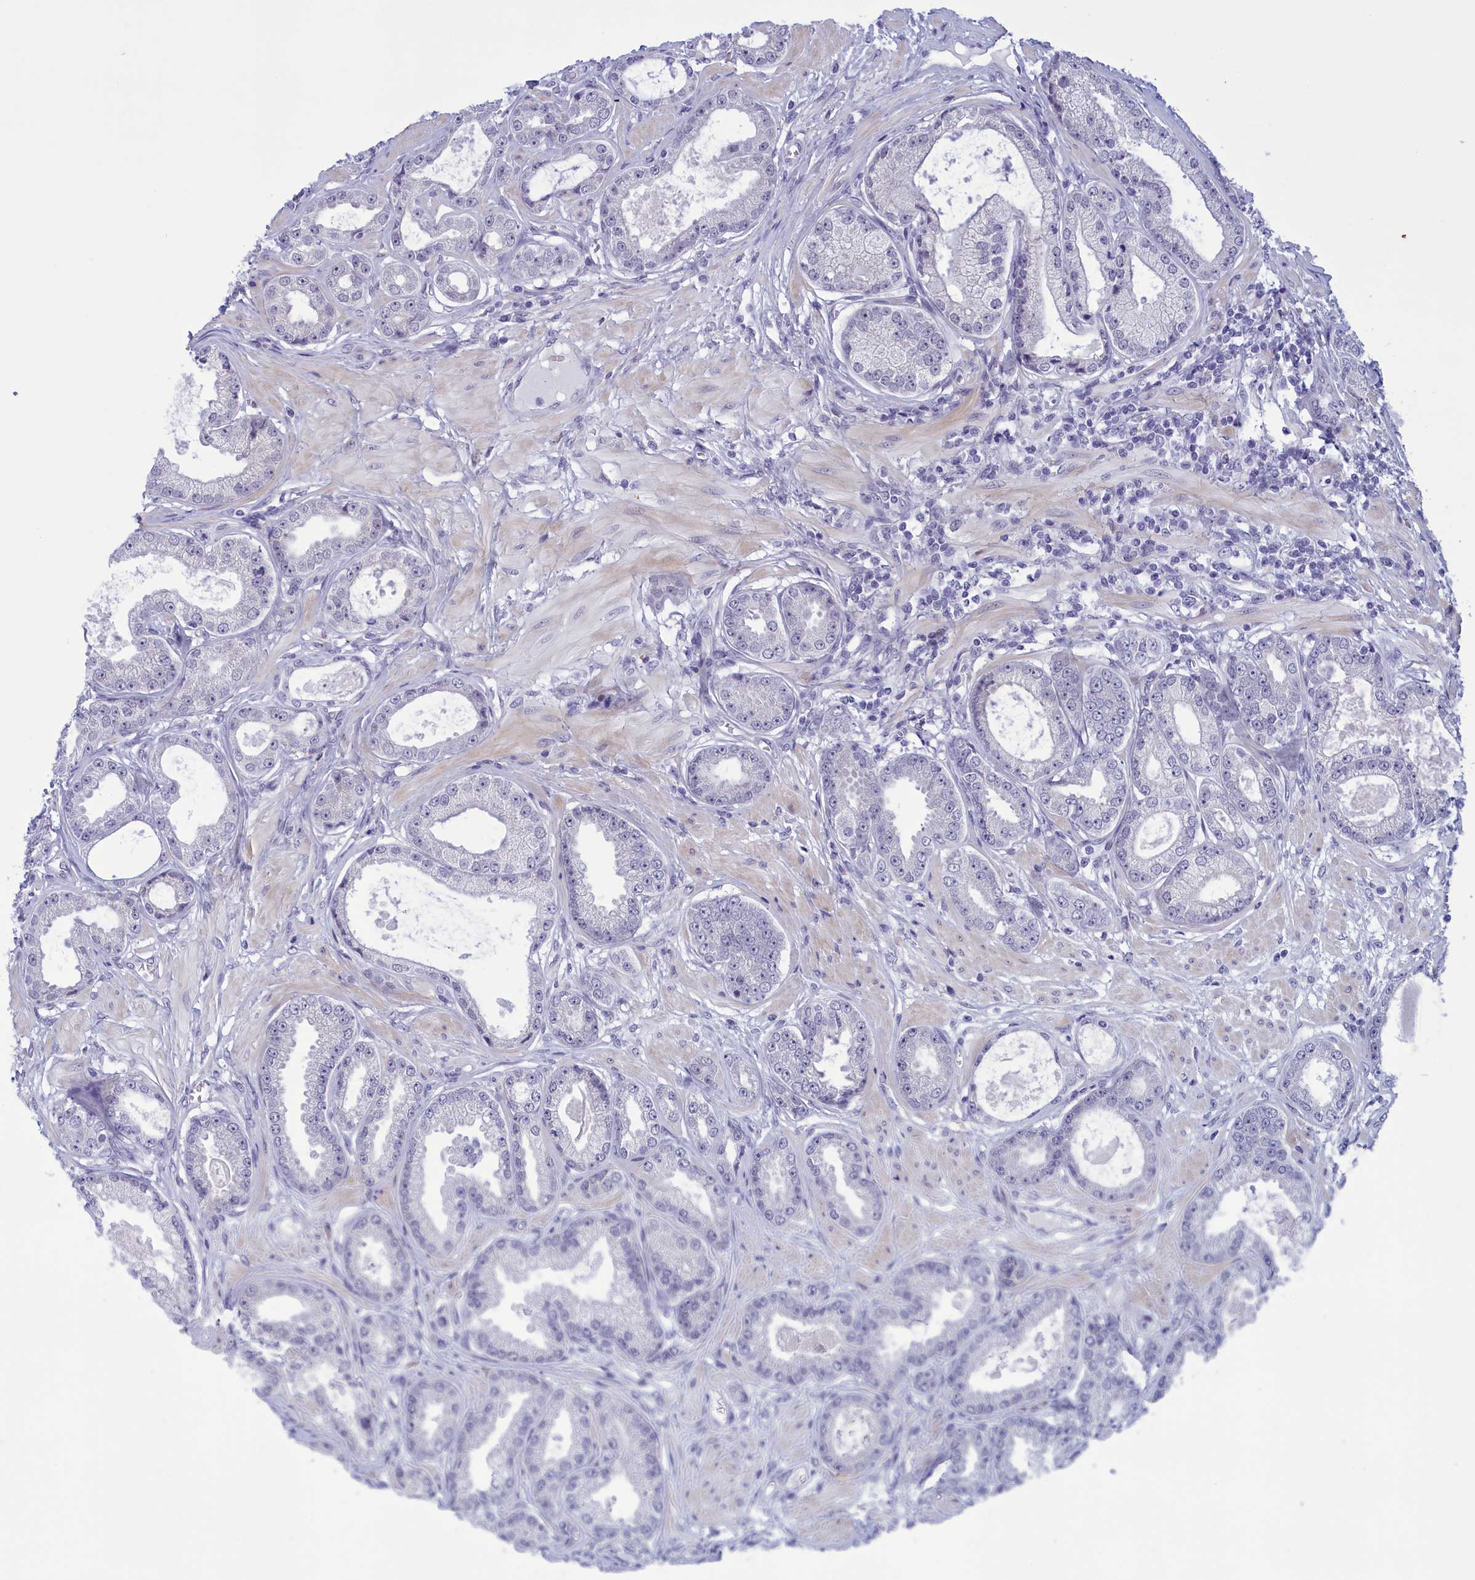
{"staining": {"intensity": "negative", "quantity": "none", "location": "none"}, "tissue": "prostate cancer", "cell_type": "Tumor cells", "image_type": "cancer", "snomed": [{"axis": "morphology", "description": "Adenocarcinoma, Low grade"}, {"axis": "topography", "description": "Prostate"}], "caption": "The micrograph exhibits no staining of tumor cells in prostate cancer (low-grade adenocarcinoma).", "gene": "ELOA2", "patient": {"sex": "male", "age": 64}}